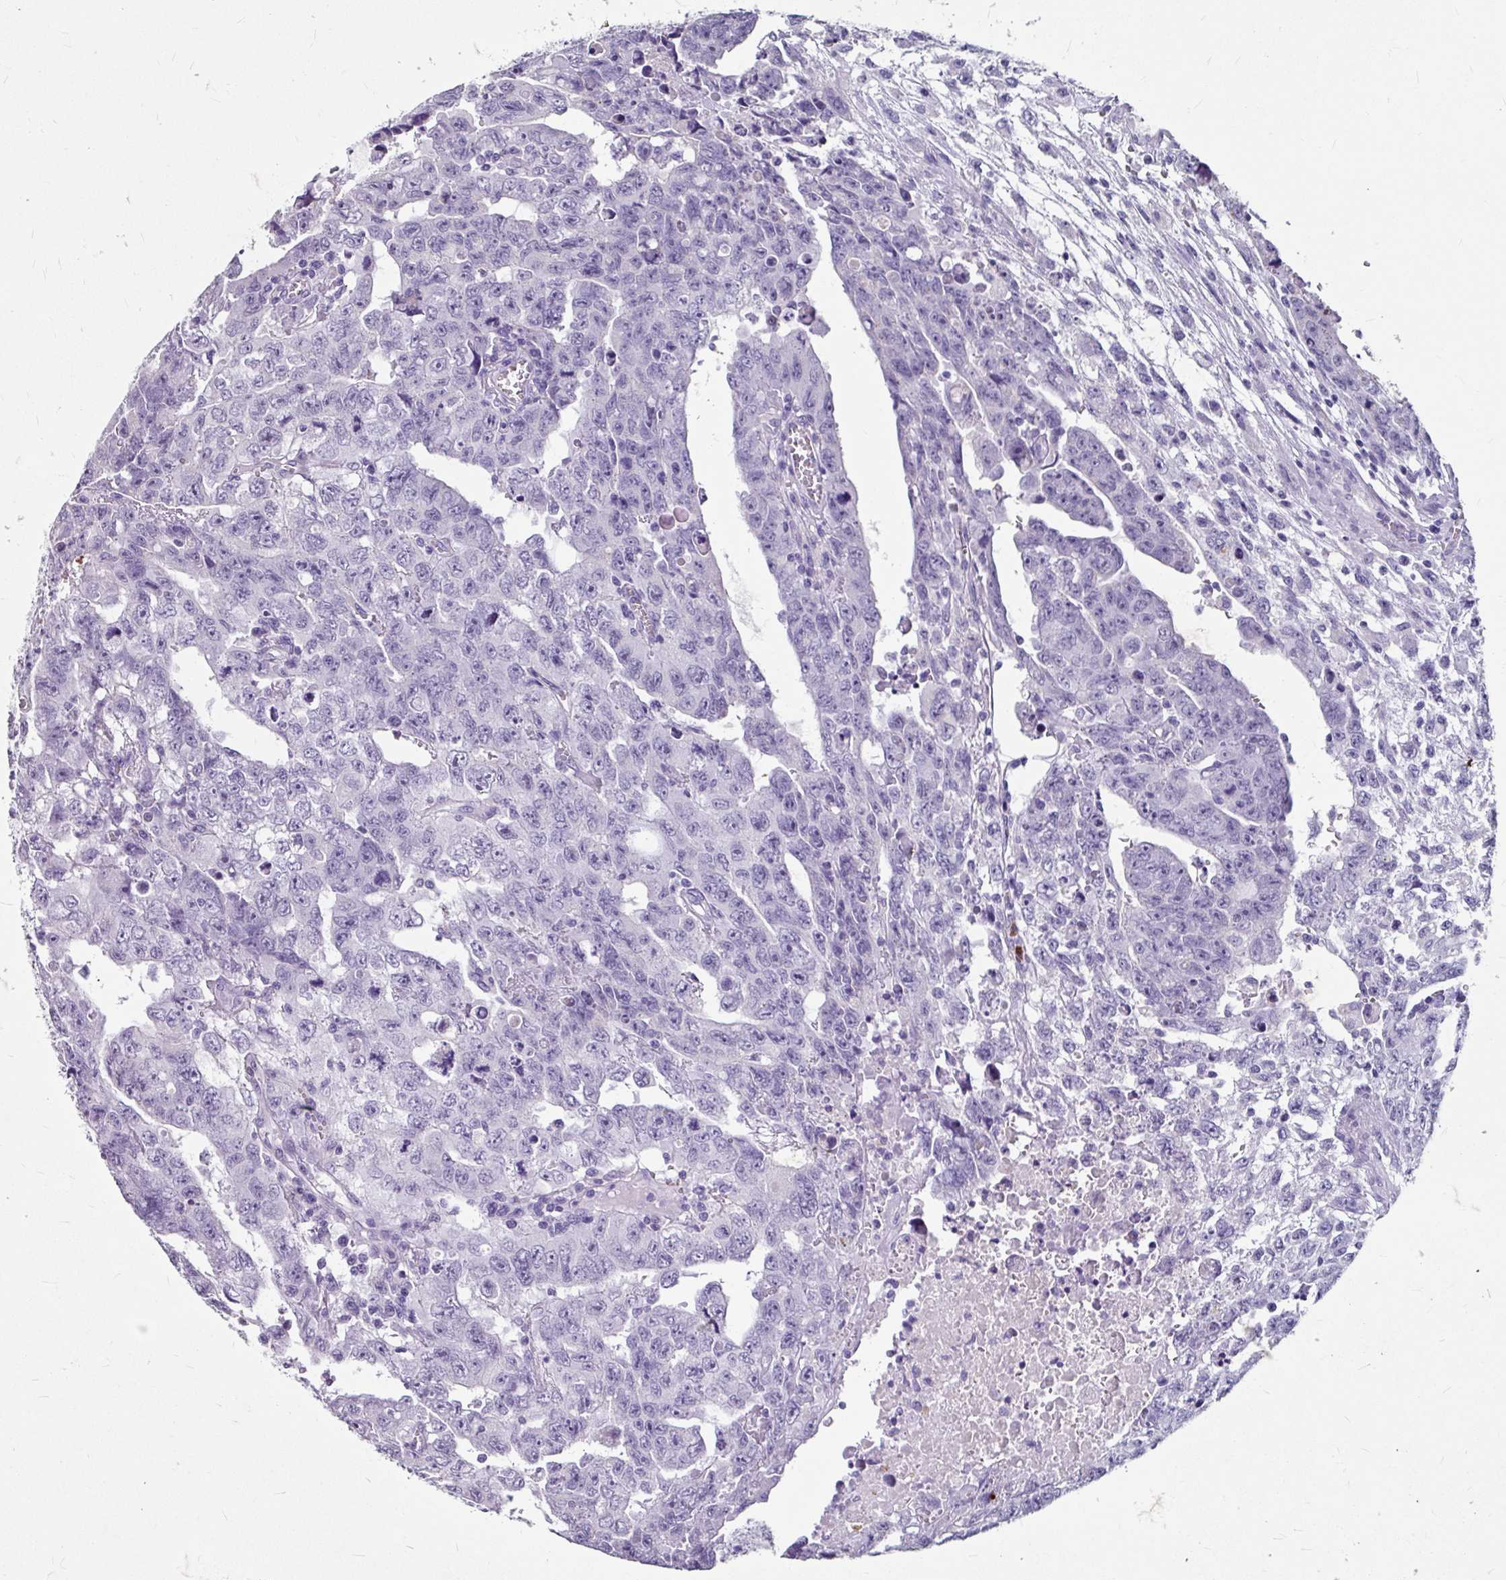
{"staining": {"intensity": "negative", "quantity": "none", "location": "none"}, "tissue": "testis cancer", "cell_type": "Tumor cells", "image_type": "cancer", "snomed": [{"axis": "morphology", "description": "Carcinoma, Embryonal, NOS"}, {"axis": "topography", "description": "Testis"}], "caption": "This is an immunohistochemistry (IHC) image of testis cancer. There is no staining in tumor cells.", "gene": "ANKRD1", "patient": {"sex": "male", "age": 24}}